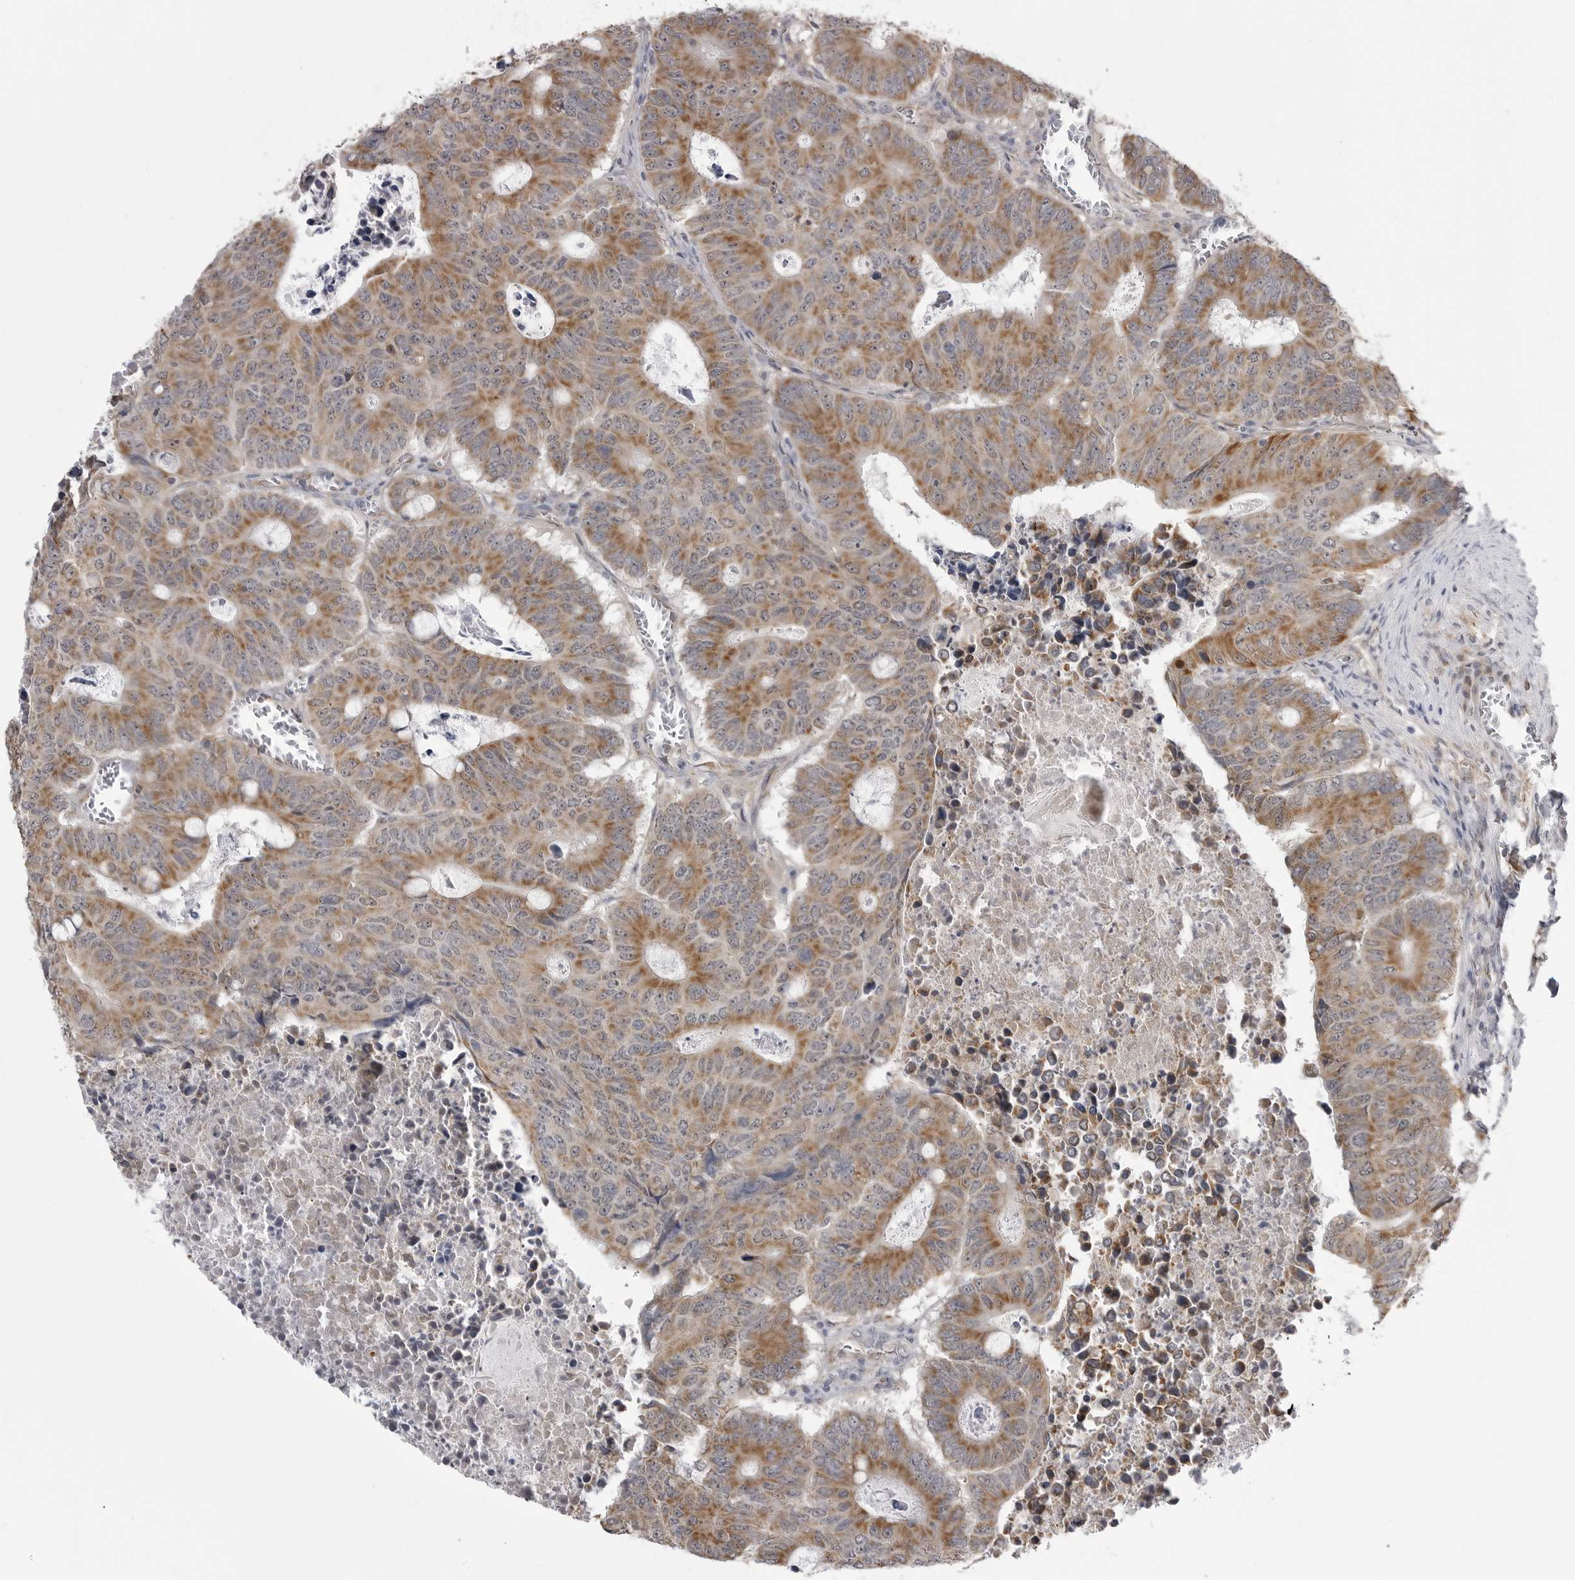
{"staining": {"intensity": "moderate", "quantity": ">75%", "location": "cytoplasmic/membranous"}, "tissue": "colorectal cancer", "cell_type": "Tumor cells", "image_type": "cancer", "snomed": [{"axis": "morphology", "description": "Adenocarcinoma, NOS"}, {"axis": "topography", "description": "Colon"}], "caption": "Immunohistochemistry (IHC) of human colorectal cancer (adenocarcinoma) displays medium levels of moderate cytoplasmic/membranous staining in about >75% of tumor cells.", "gene": "FH", "patient": {"sex": "male", "age": 87}}